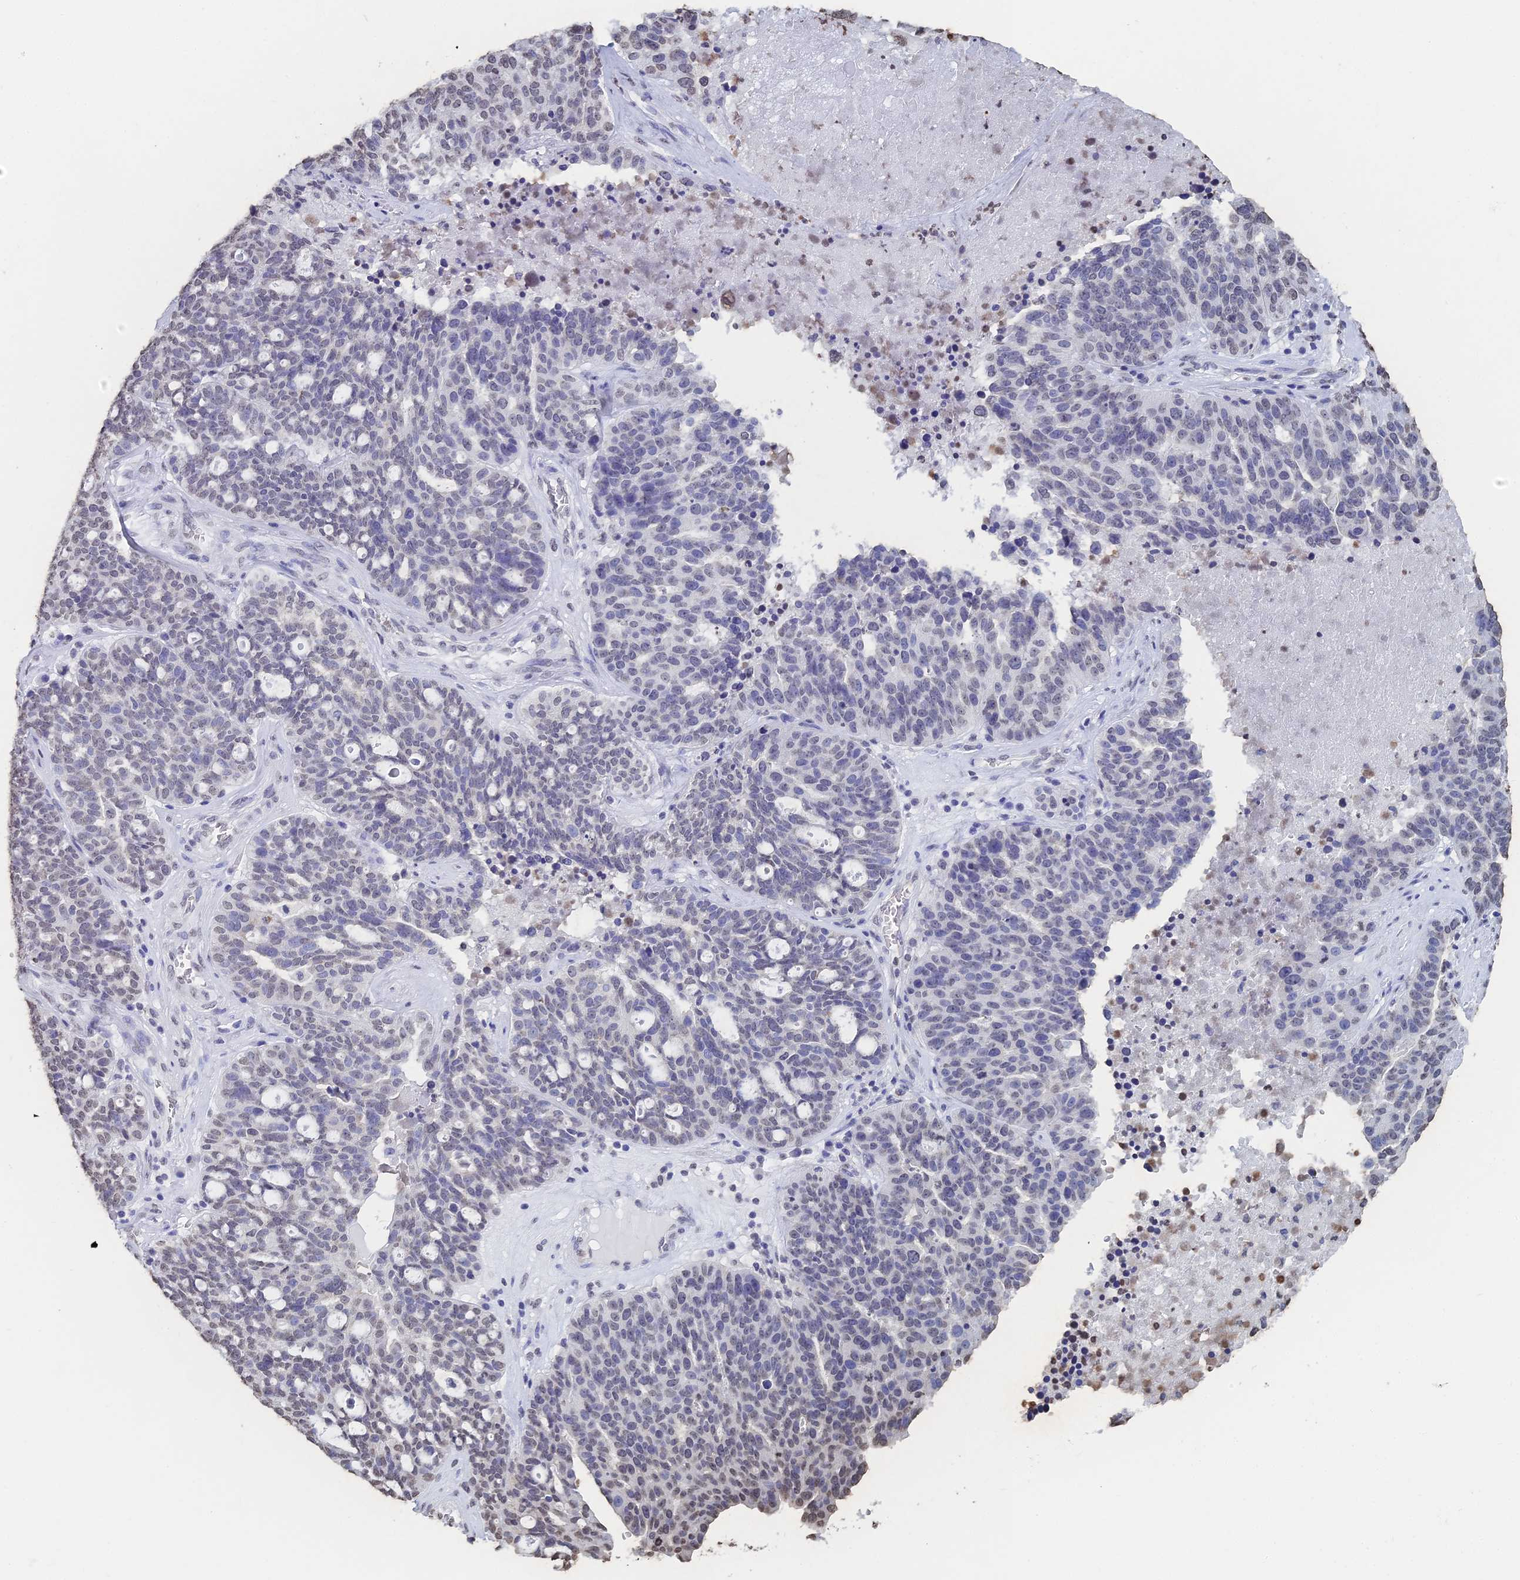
{"staining": {"intensity": "negative", "quantity": "none", "location": "none"}, "tissue": "ovarian cancer", "cell_type": "Tumor cells", "image_type": "cancer", "snomed": [{"axis": "morphology", "description": "Cystadenocarcinoma, serous, NOS"}, {"axis": "topography", "description": "Ovary"}], "caption": "This is an immunohistochemistry (IHC) micrograph of human ovarian serous cystadenocarcinoma. There is no positivity in tumor cells.", "gene": "GBP3", "patient": {"sex": "female", "age": 59}}